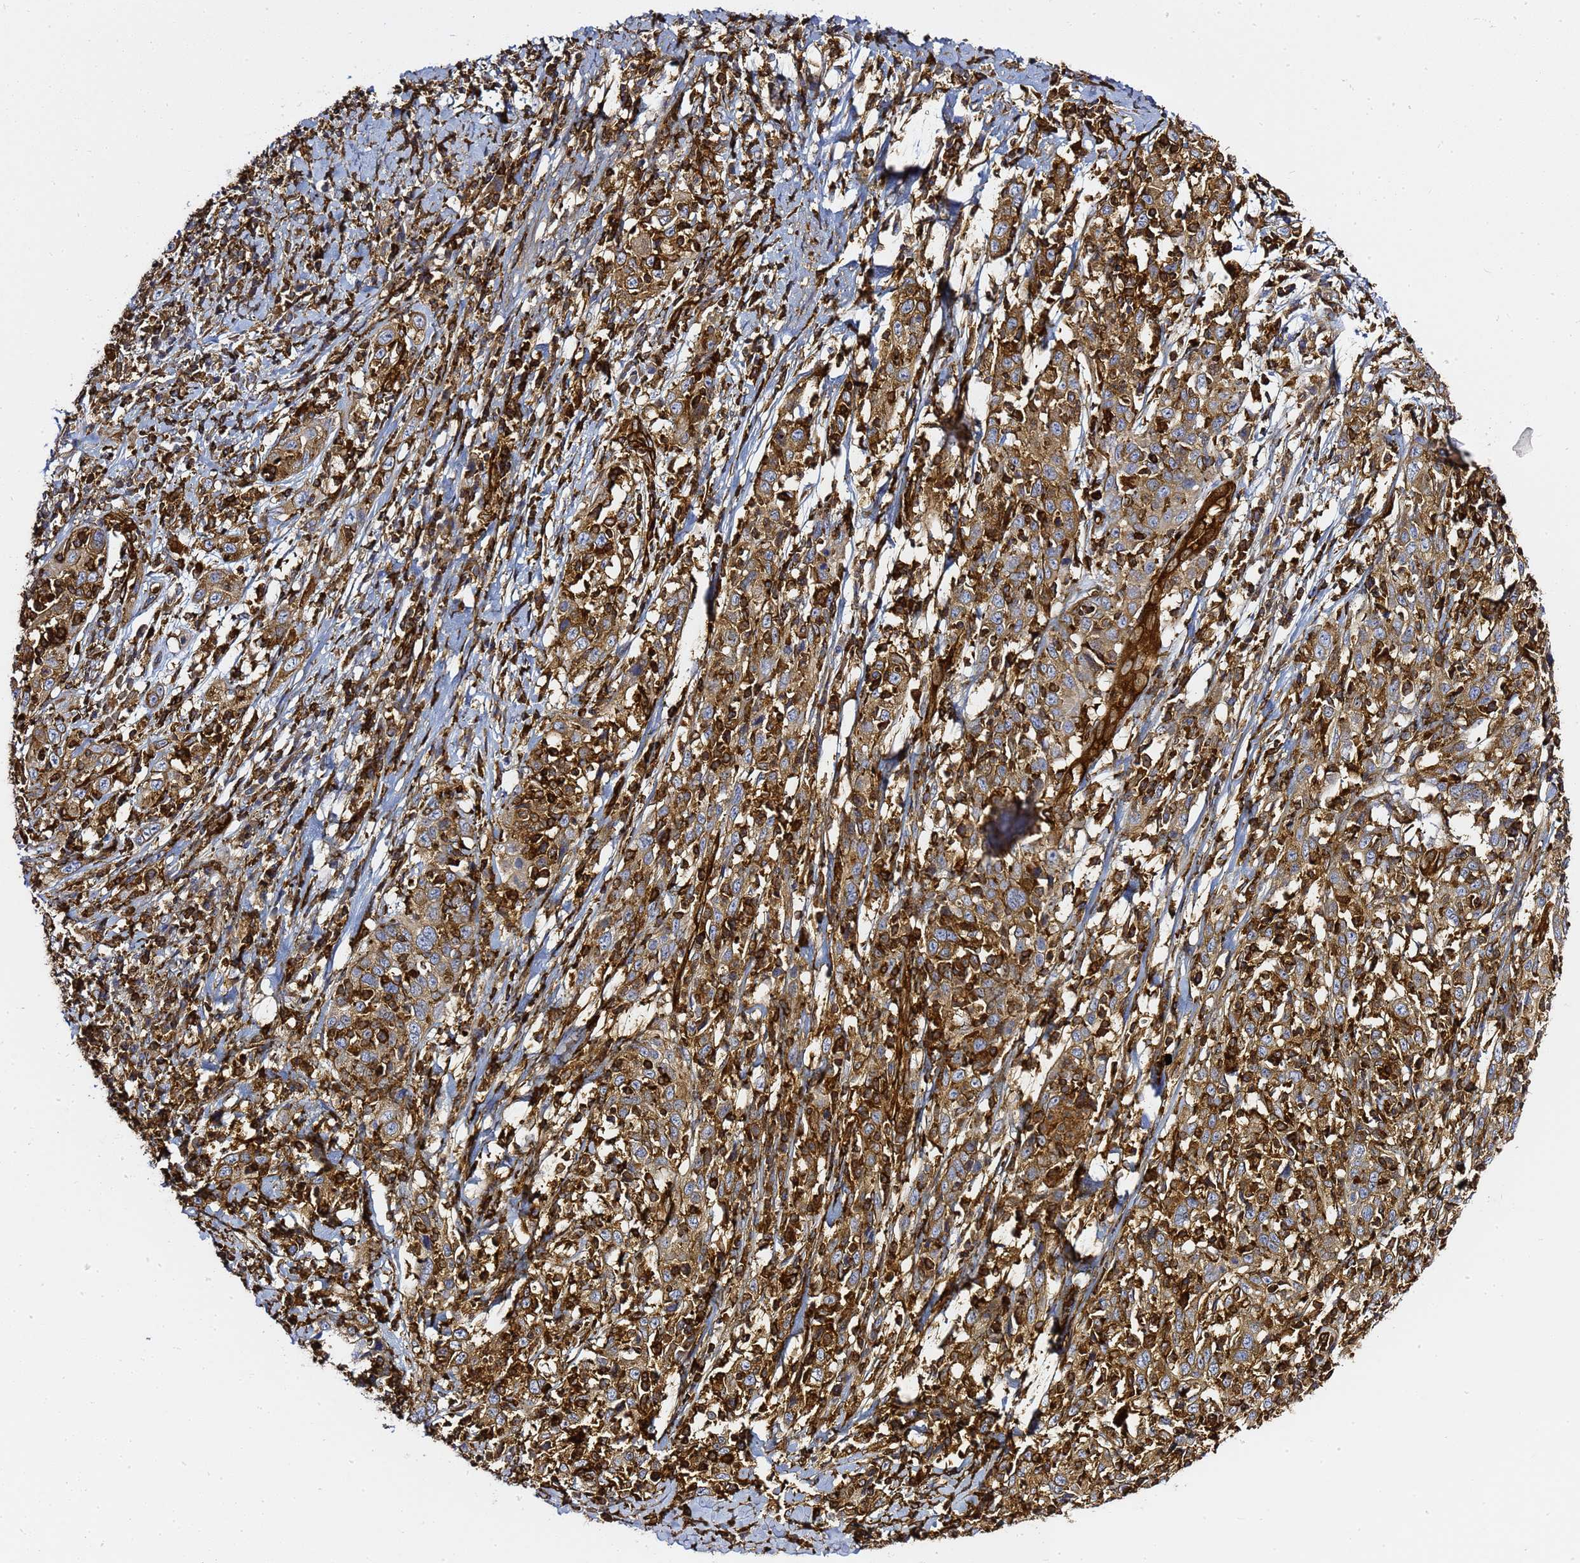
{"staining": {"intensity": "strong", "quantity": ">75%", "location": "cytoplasmic/membranous"}, "tissue": "cervical cancer", "cell_type": "Tumor cells", "image_type": "cancer", "snomed": [{"axis": "morphology", "description": "Squamous cell carcinoma, NOS"}, {"axis": "topography", "description": "Cervix"}], "caption": "Protein expression analysis of cervical cancer demonstrates strong cytoplasmic/membranous staining in about >75% of tumor cells.", "gene": "ZBTB8OS", "patient": {"sex": "female", "age": 46}}